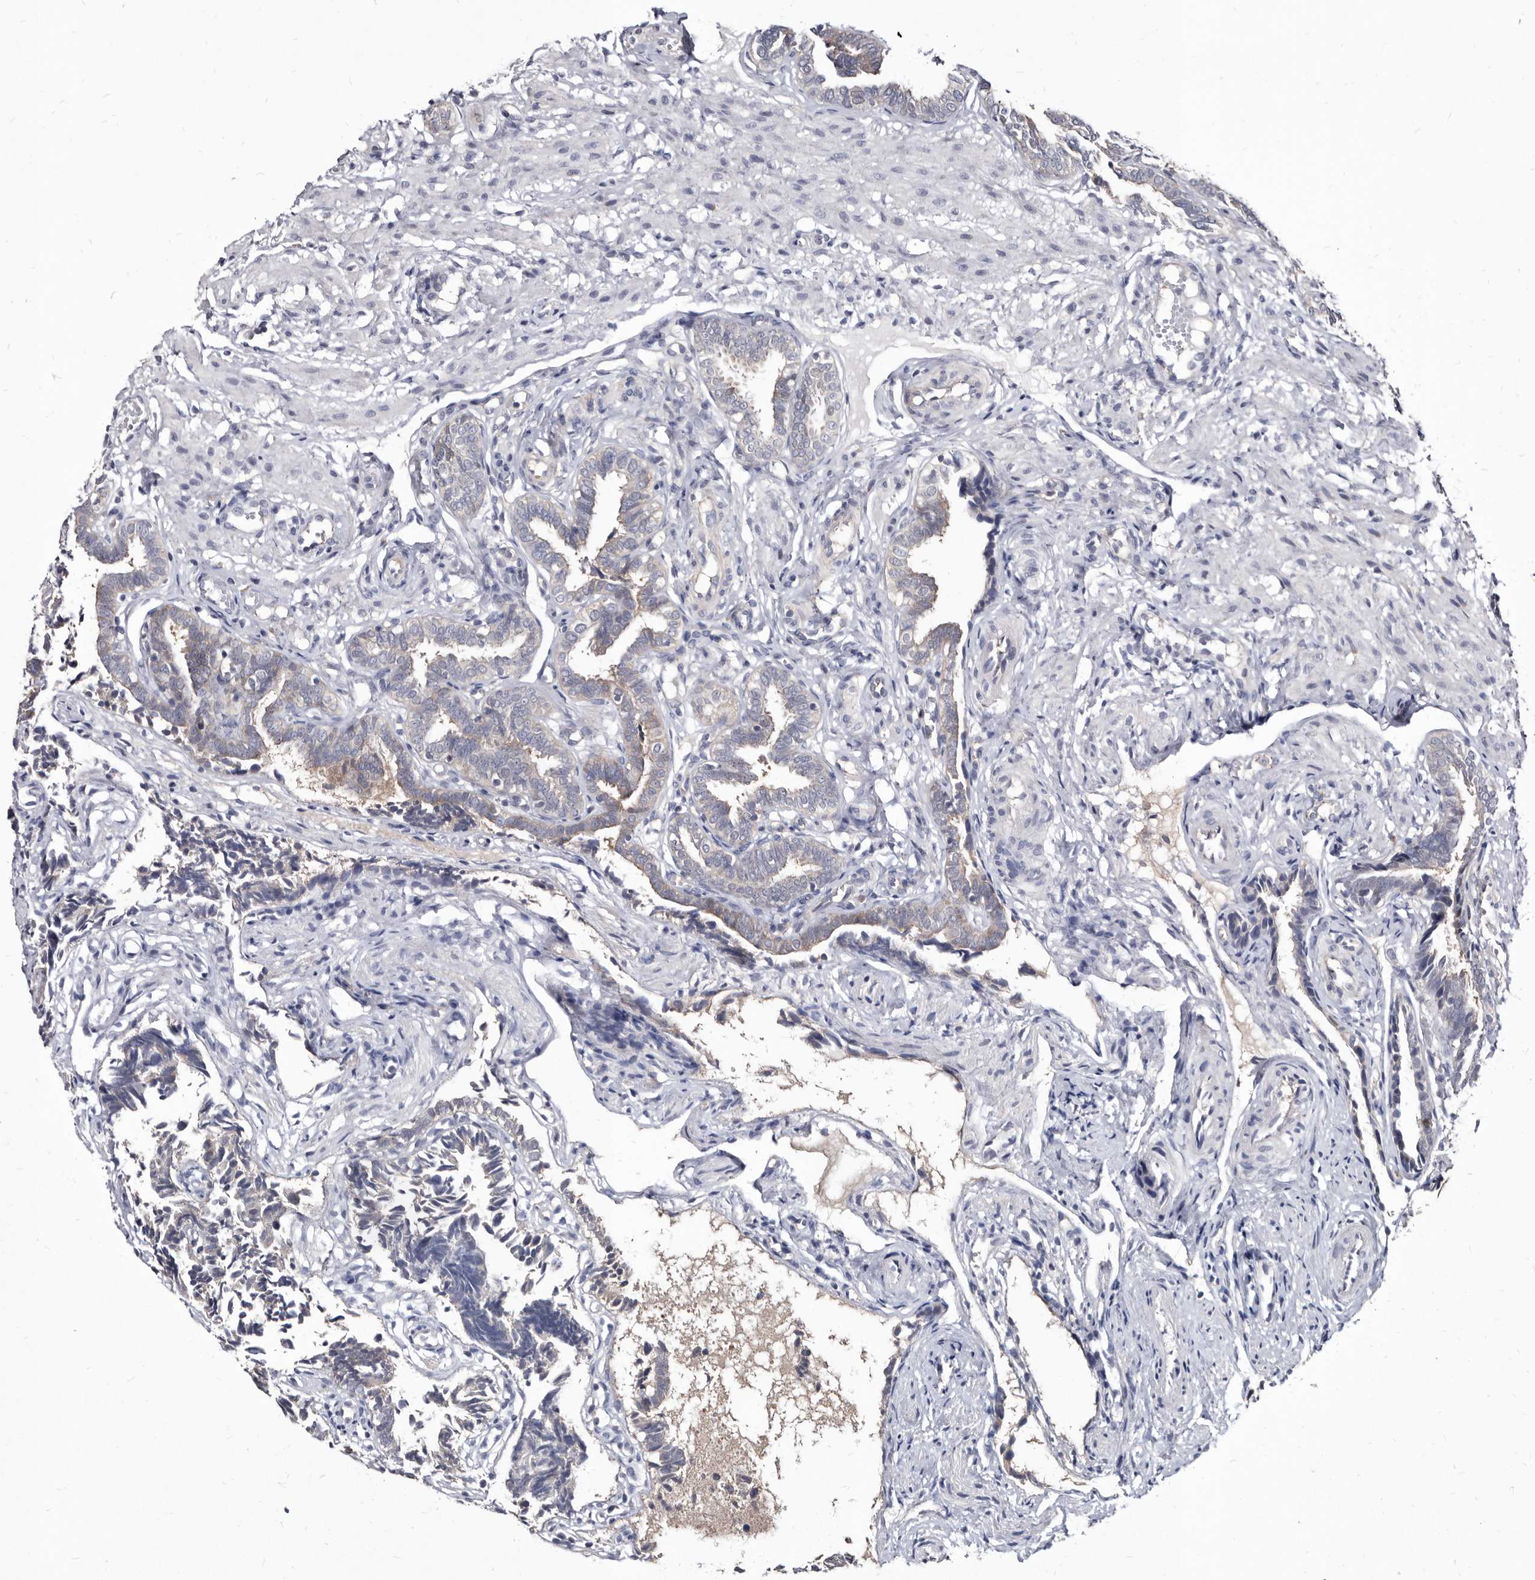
{"staining": {"intensity": "weak", "quantity": "25%-75%", "location": "cytoplasmic/membranous"}, "tissue": "fallopian tube", "cell_type": "Glandular cells", "image_type": "normal", "snomed": [{"axis": "morphology", "description": "Normal tissue, NOS"}, {"axis": "topography", "description": "Fallopian tube"}], "caption": "IHC micrograph of benign human fallopian tube stained for a protein (brown), which reveals low levels of weak cytoplasmic/membranous positivity in about 25%-75% of glandular cells.", "gene": "ABCF2", "patient": {"sex": "female", "age": 39}}